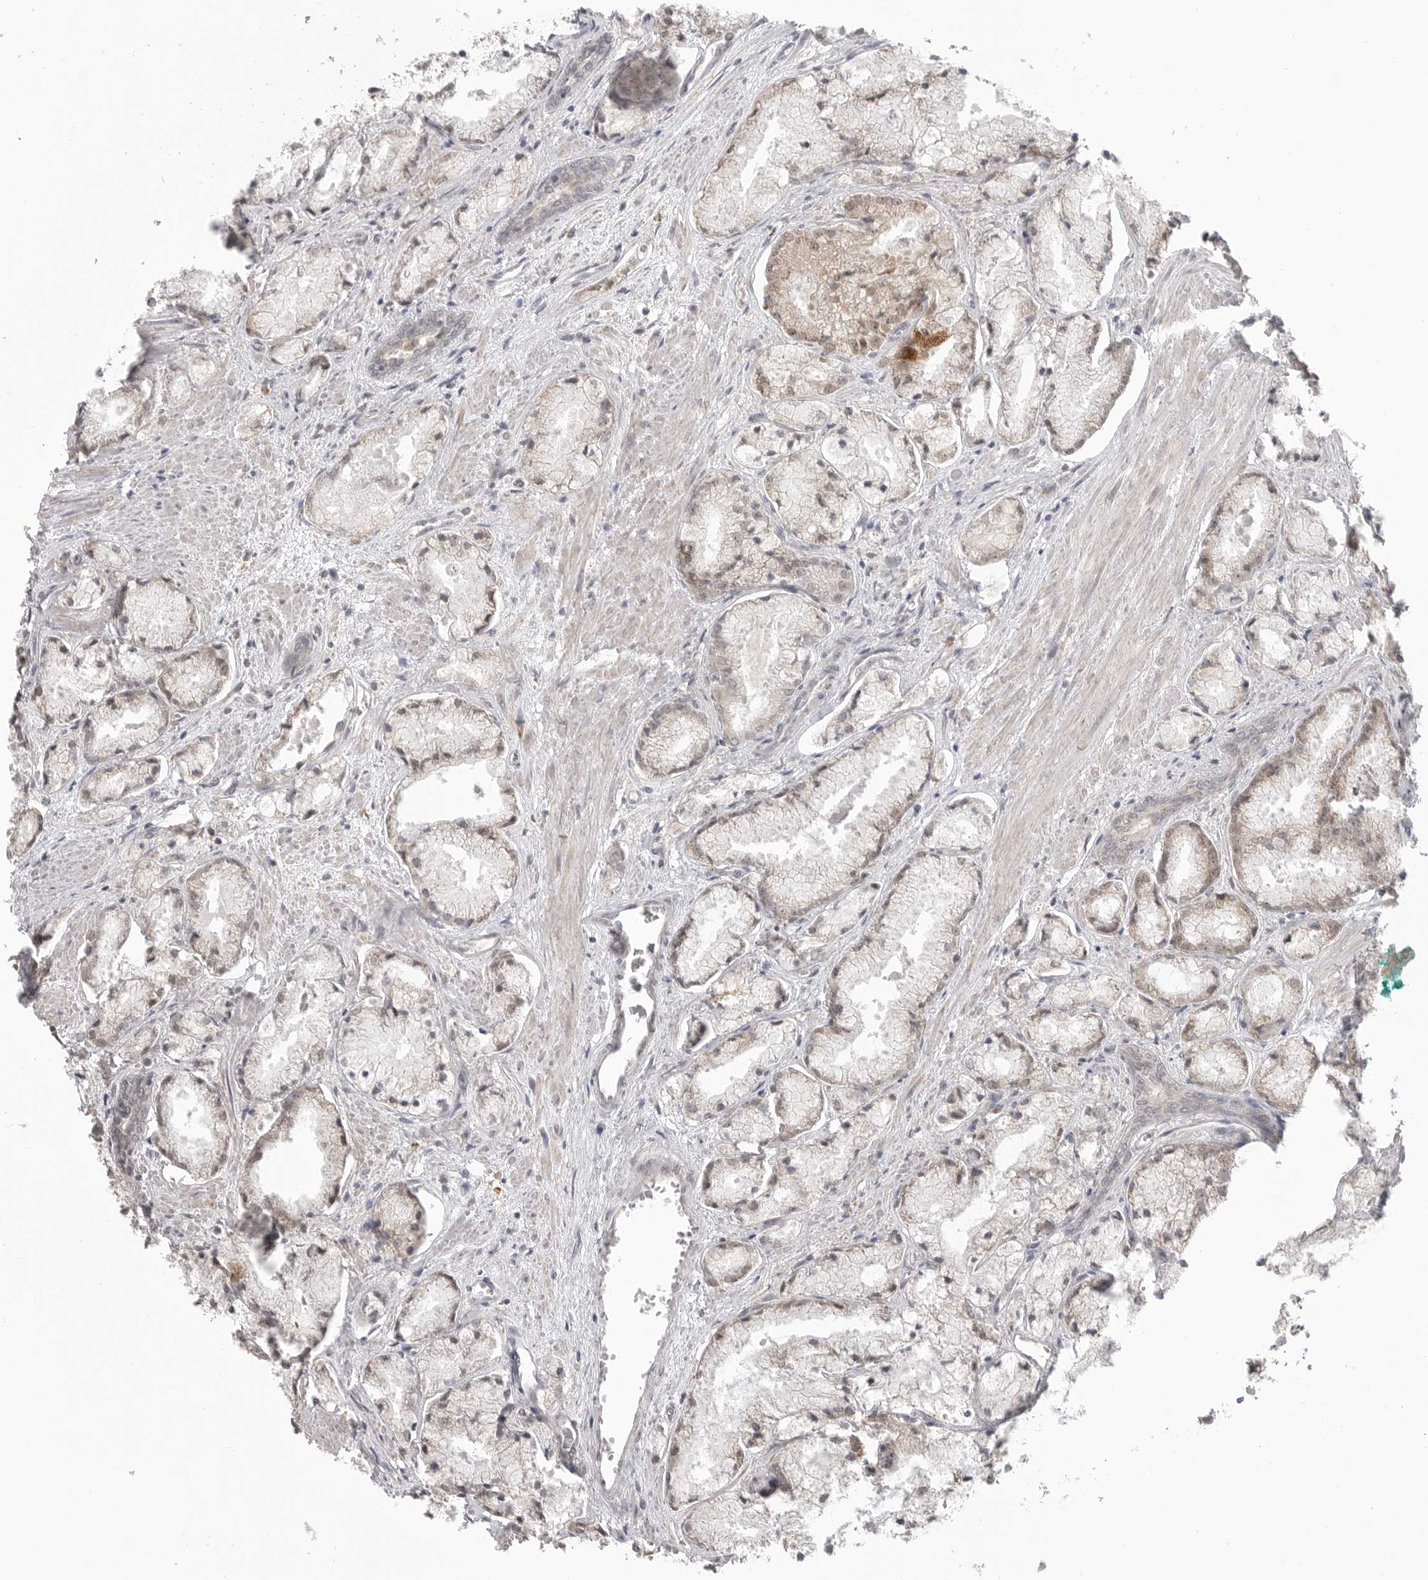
{"staining": {"intensity": "weak", "quantity": "<25%", "location": "cytoplasmic/membranous"}, "tissue": "prostate cancer", "cell_type": "Tumor cells", "image_type": "cancer", "snomed": [{"axis": "morphology", "description": "Adenocarcinoma, High grade"}, {"axis": "topography", "description": "Prostate"}], "caption": "The immunohistochemistry (IHC) micrograph has no significant staining in tumor cells of prostate adenocarcinoma (high-grade) tissue.", "gene": "KALRN", "patient": {"sex": "male", "age": 50}}